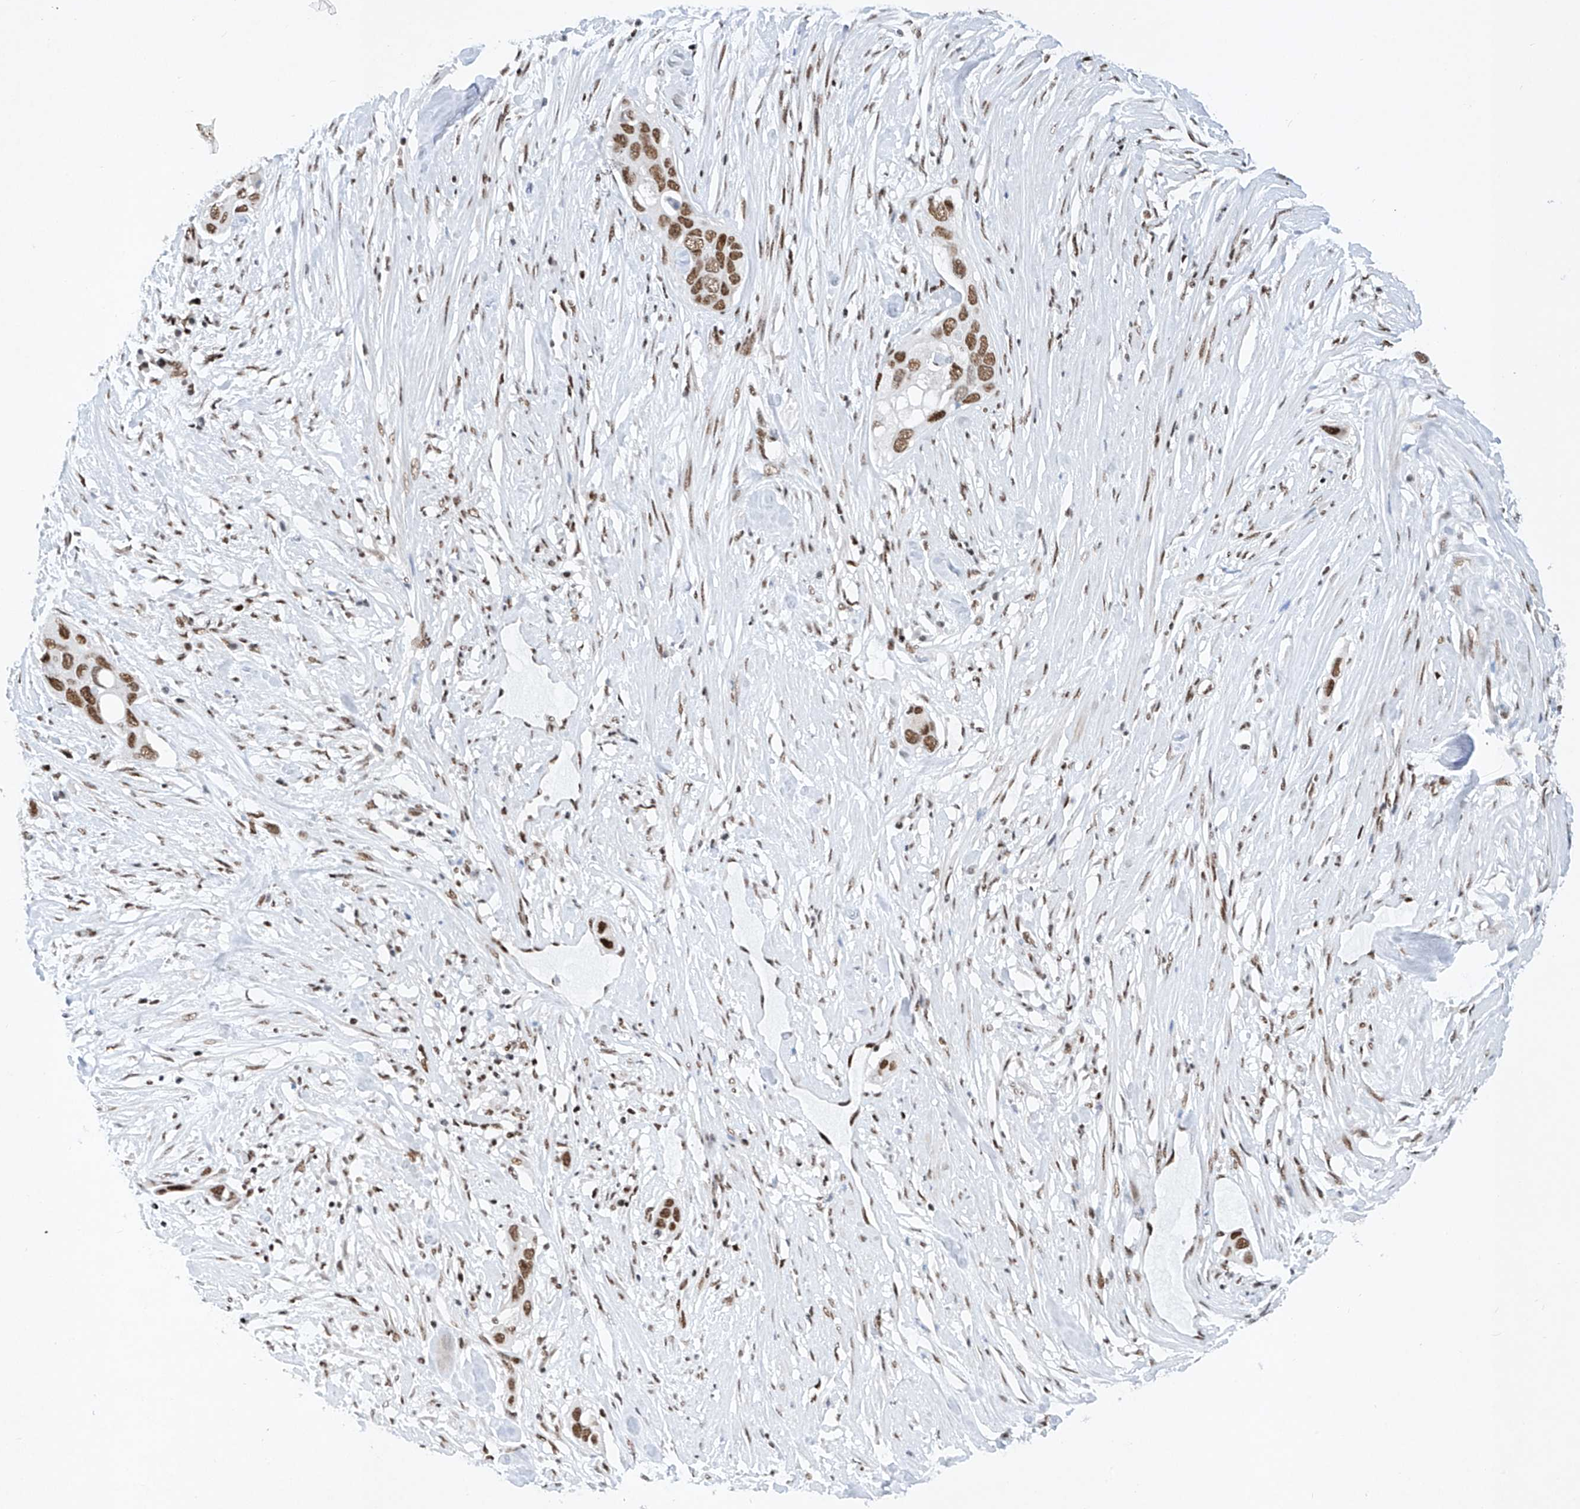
{"staining": {"intensity": "moderate", "quantity": ">75%", "location": "nuclear"}, "tissue": "pancreatic cancer", "cell_type": "Tumor cells", "image_type": "cancer", "snomed": [{"axis": "morphology", "description": "Adenocarcinoma, NOS"}, {"axis": "topography", "description": "Pancreas"}], "caption": "Pancreatic cancer stained with immunohistochemistry (IHC) demonstrates moderate nuclear positivity in approximately >75% of tumor cells. (Stains: DAB (3,3'-diaminobenzidine) in brown, nuclei in blue, Microscopy: brightfield microscopy at high magnification).", "gene": "TAF4", "patient": {"sex": "female", "age": 60}}